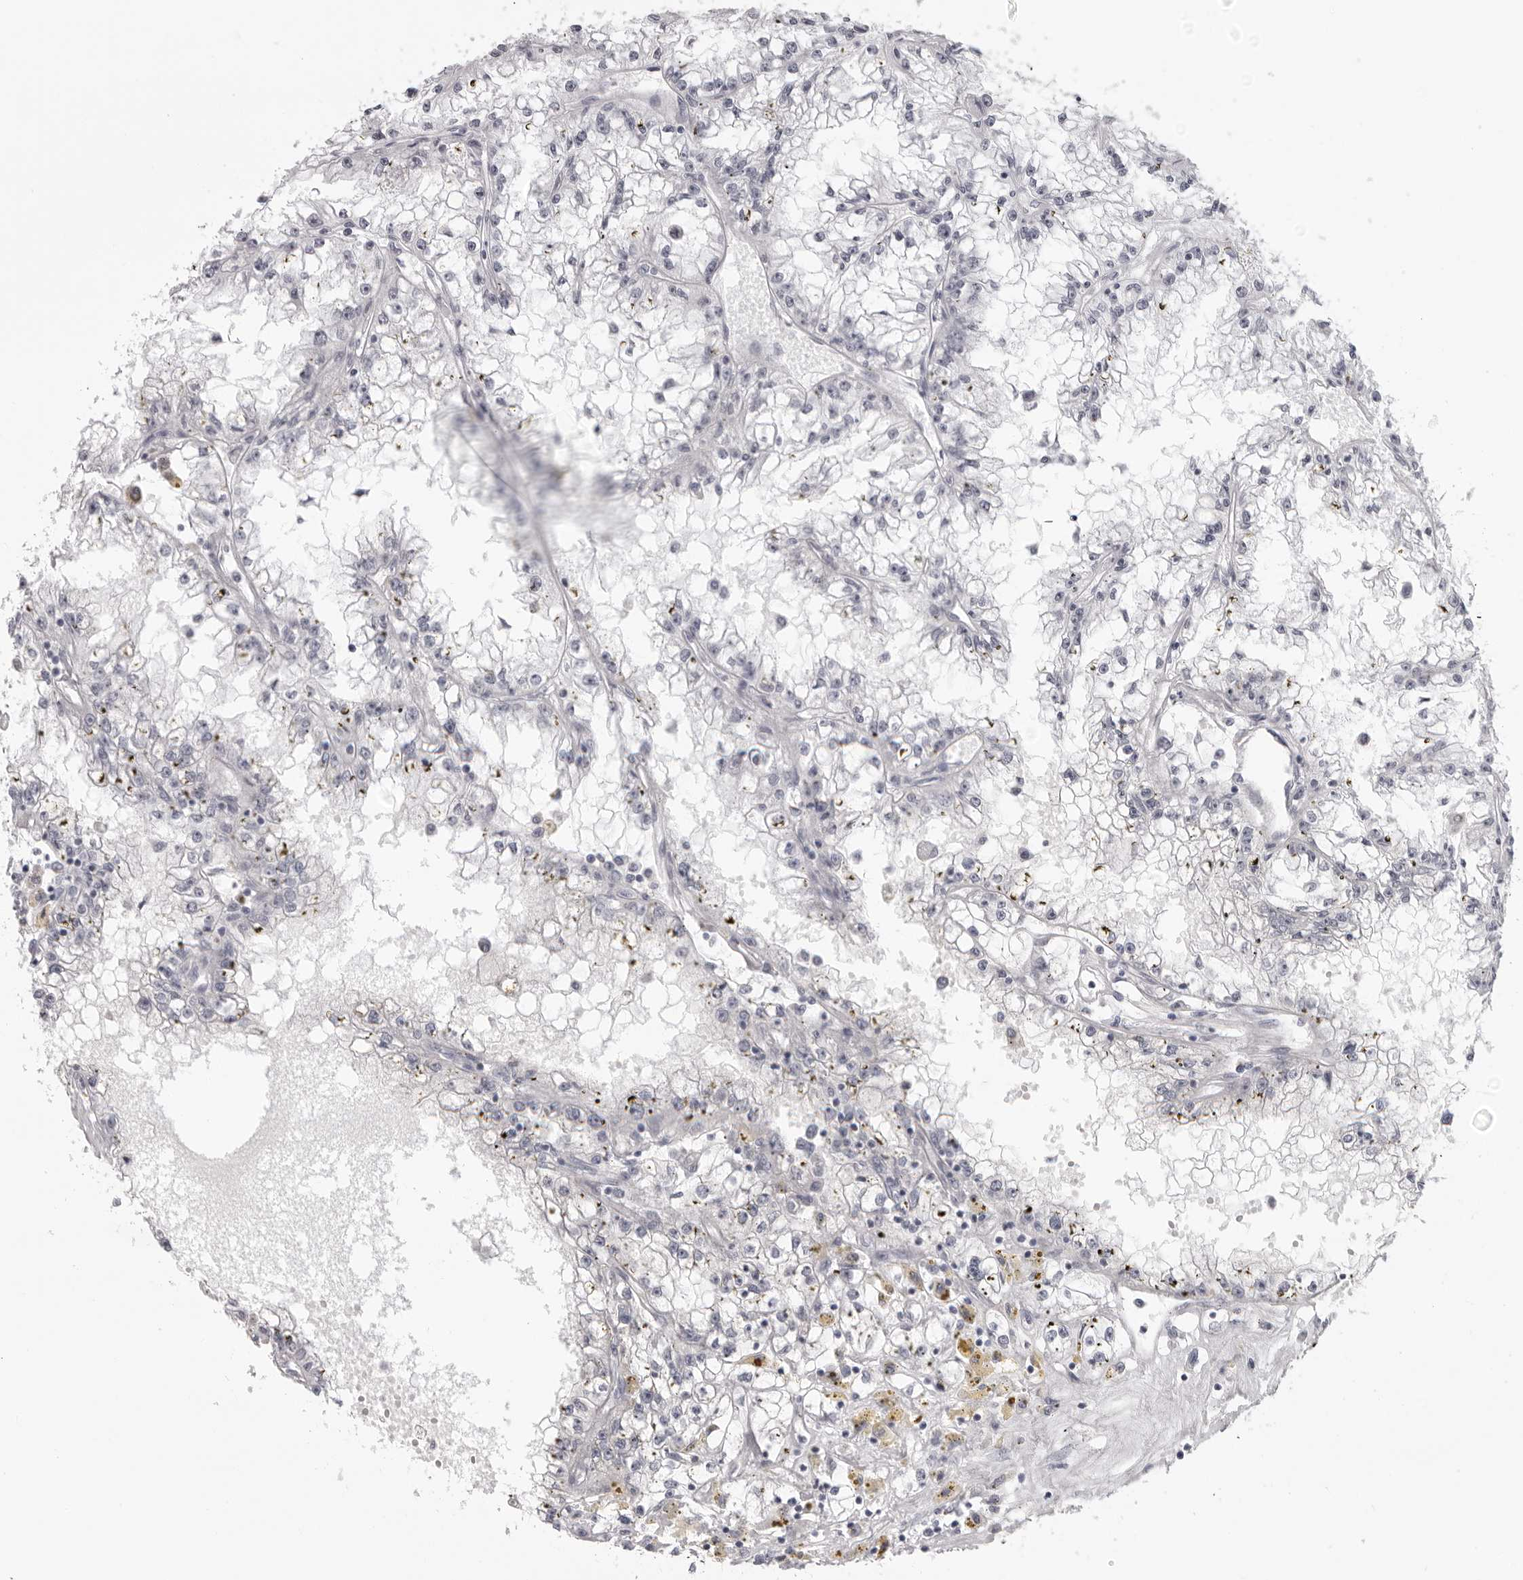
{"staining": {"intensity": "negative", "quantity": "none", "location": "none"}, "tissue": "renal cancer", "cell_type": "Tumor cells", "image_type": "cancer", "snomed": [{"axis": "morphology", "description": "Adenocarcinoma, NOS"}, {"axis": "topography", "description": "Kidney"}], "caption": "Renal cancer was stained to show a protein in brown. There is no significant expression in tumor cells.", "gene": "DNALI1", "patient": {"sex": "male", "age": 56}}